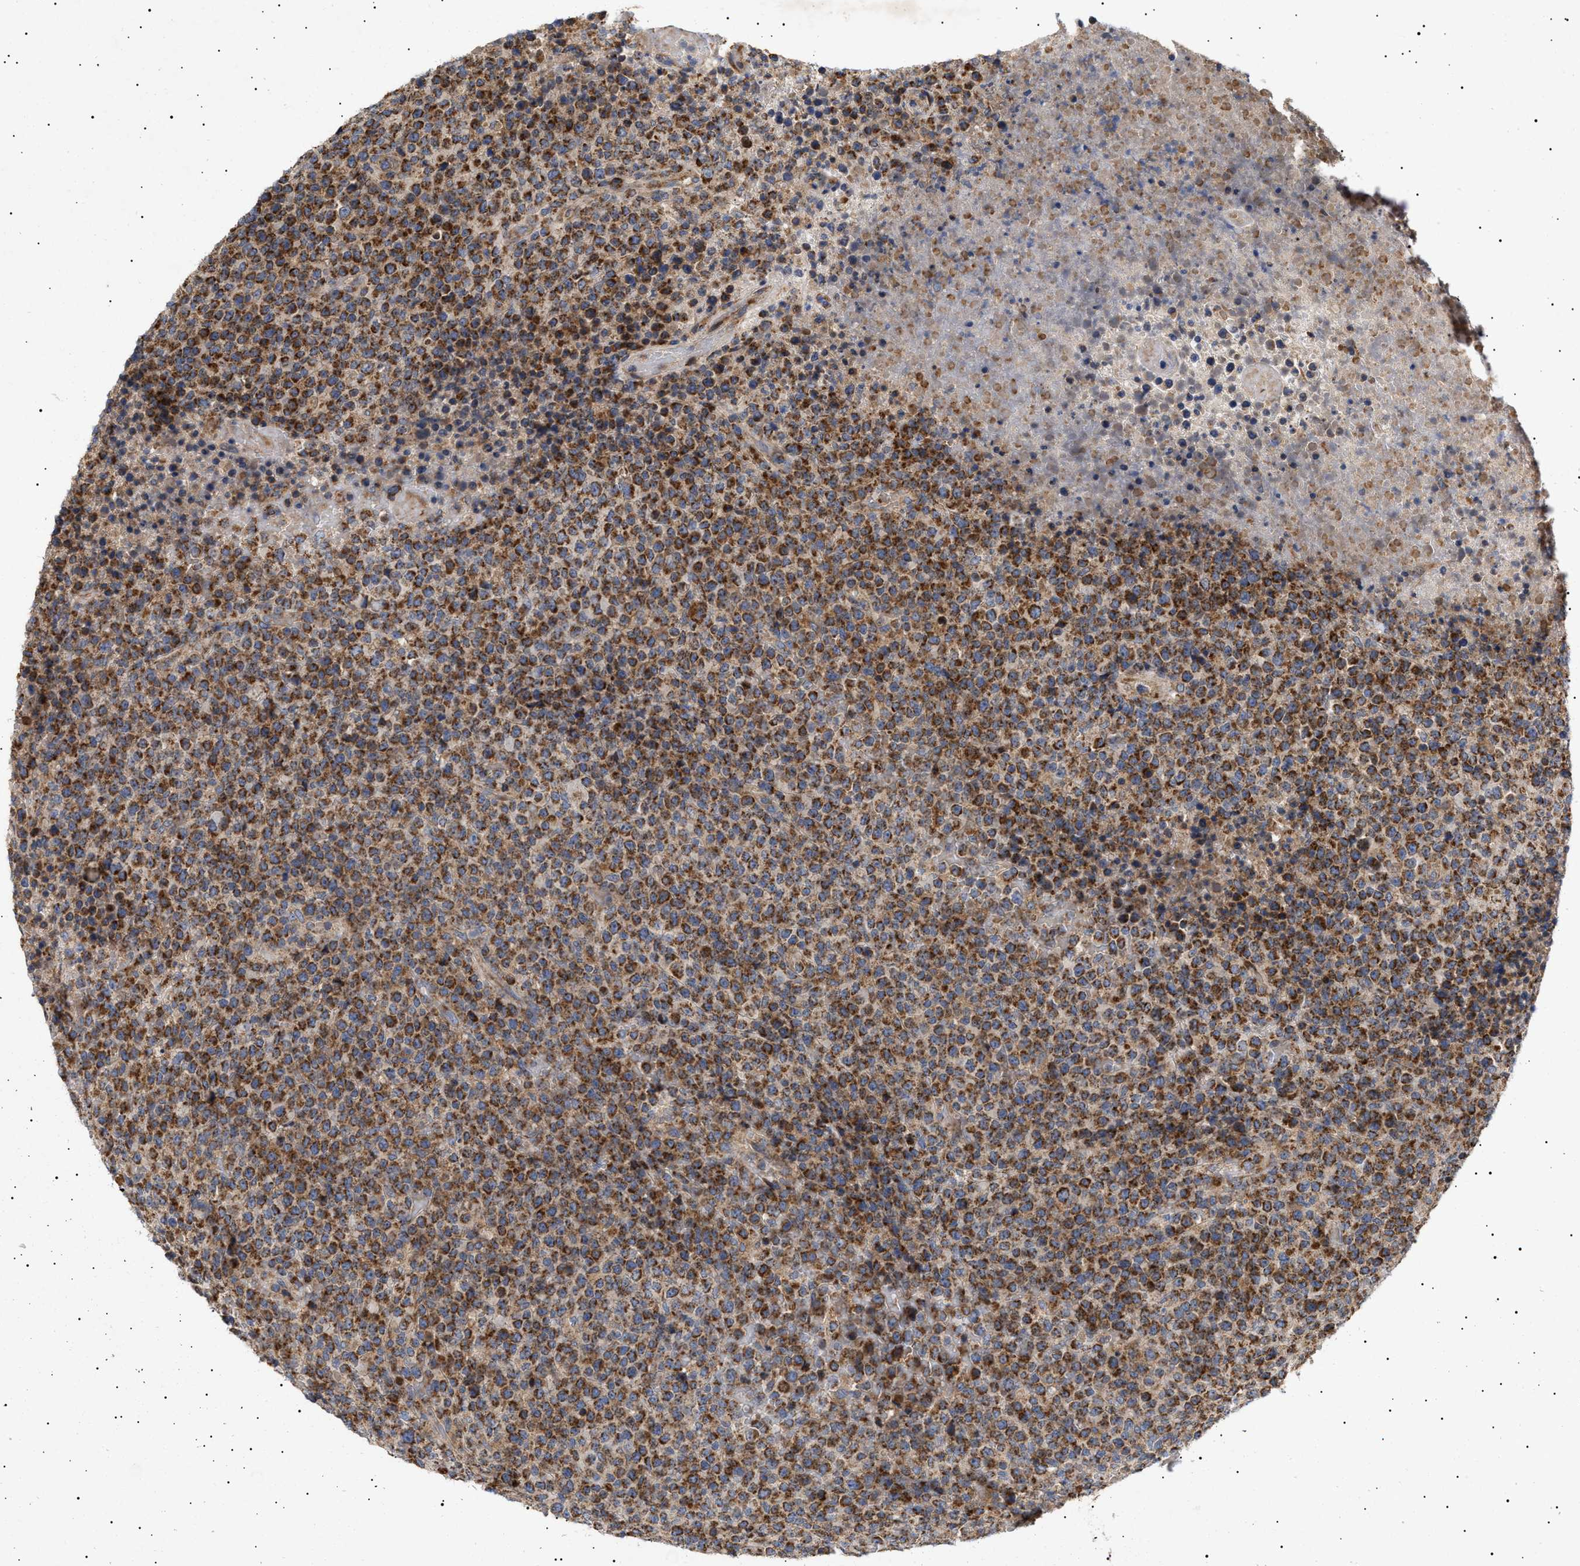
{"staining": {"intensity": "strong", "quantity": ">75%", "location": "cytoplasmic/membranous"}, "tissue": "lymphoma", "cell_type": "Tumor cells", "image_type": "cancer", "snomed": [{"axis": "morphology", "description": "Malignant lymphoma, non-Hodgkin's type, High grade"}, {"axis": "topography", "description": "Lymph node"}], "caption": "A brown stain shows strong cytoplasmic/membranous expression of a protein in human malignant lymphoma, non-Hodgkin's type (high-grade) tumor cells.", "gene": "MRPL10", "patient": {"sex": "male", "age": 13}}